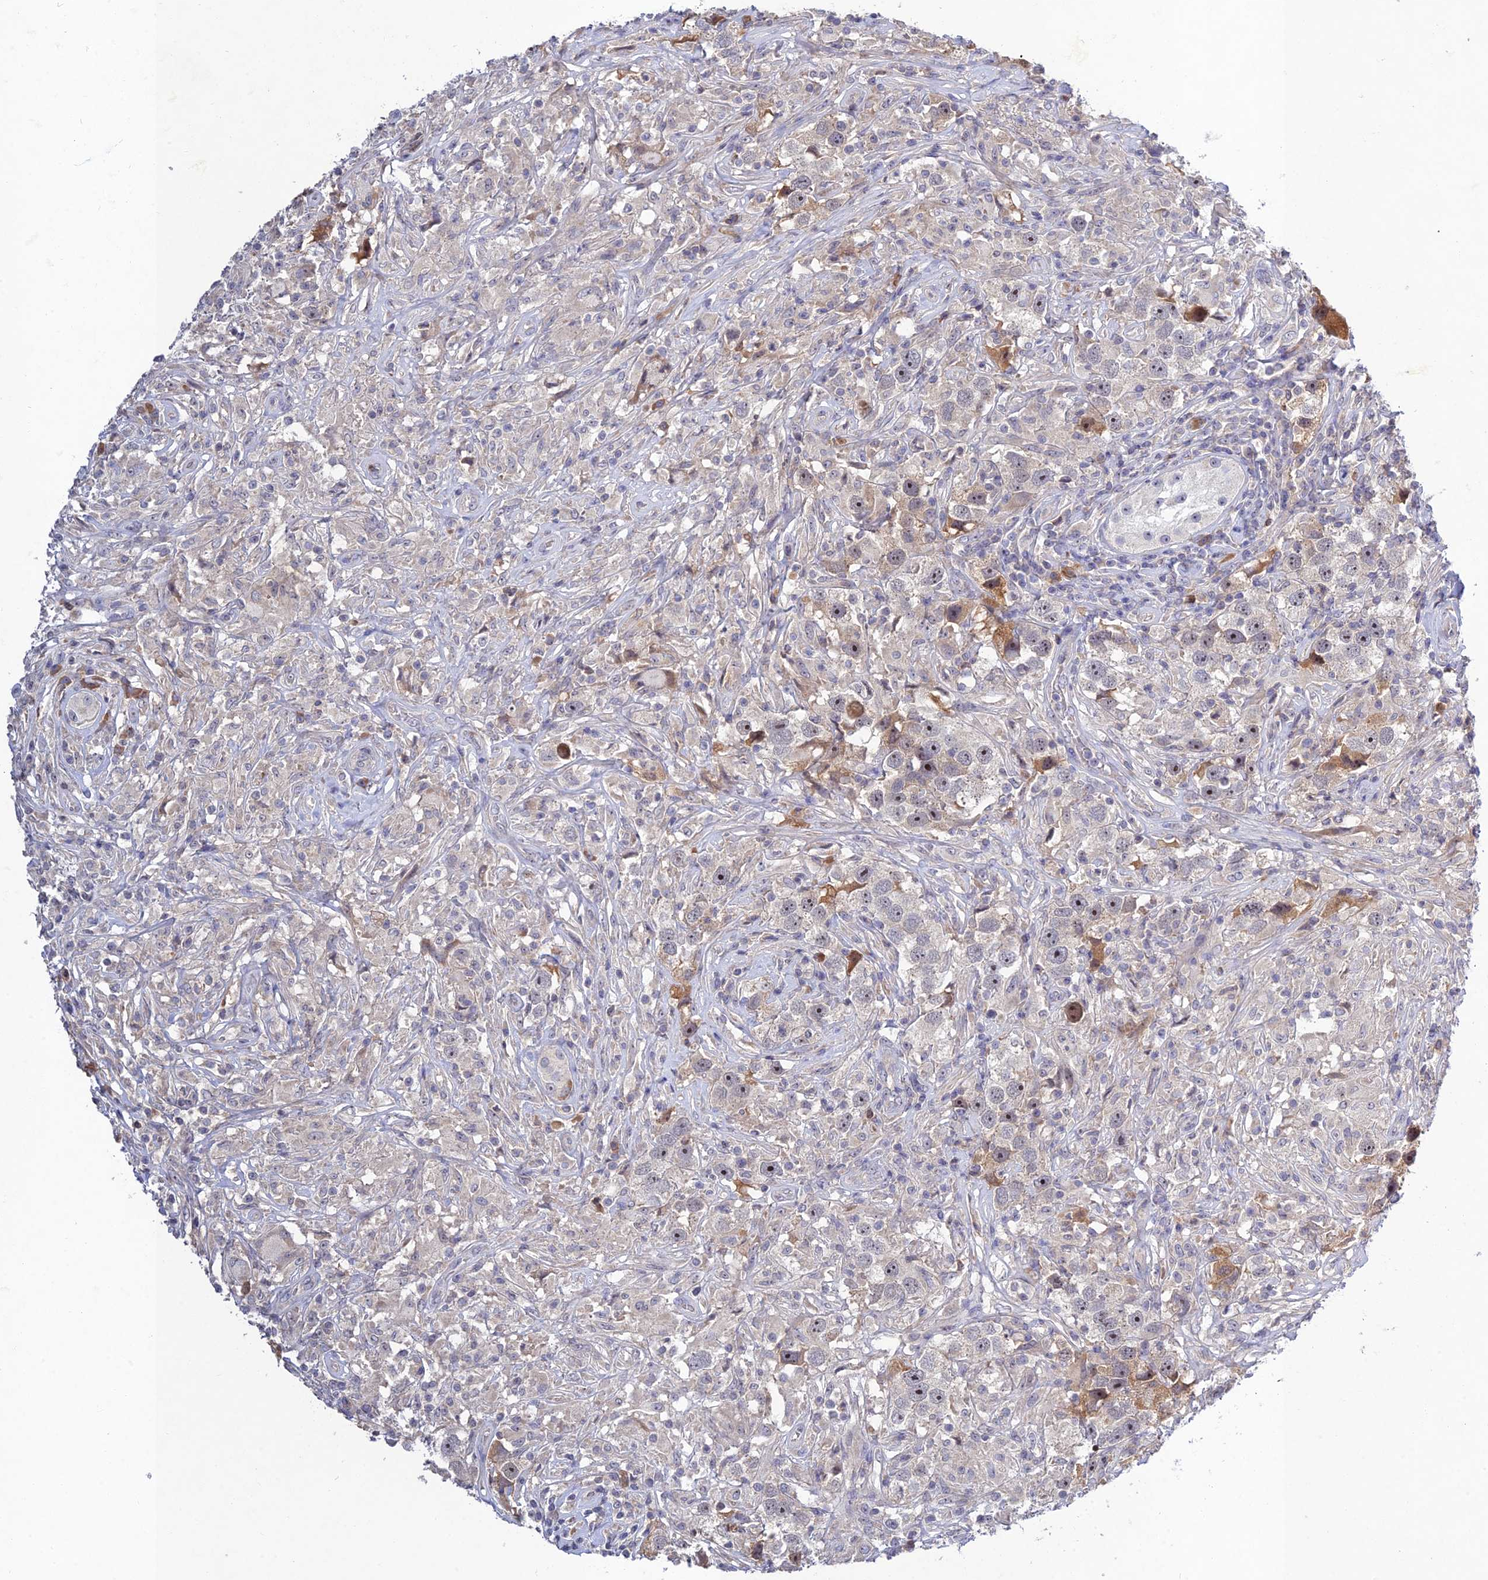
{"staining": {"intensity": "negative", "quantity": "none", "location": "none"}, "tissue": "testis cancer", "cell_type": "Tumor cells", "image_type": "cancer", "snomed": [{"axis": "morphology", "description": "Seminoma, NOS"}, {"axis": "topography", "description": "Testis"}], "caption": "This micrograph is of testis cancer stained with immunohistochemistry to label a protein in brown with the nuclei are counter-stained blue. There is no positivity in tumor cells.", "gene": "CHST5", "patient": {"sex": "male", "age": 49}}